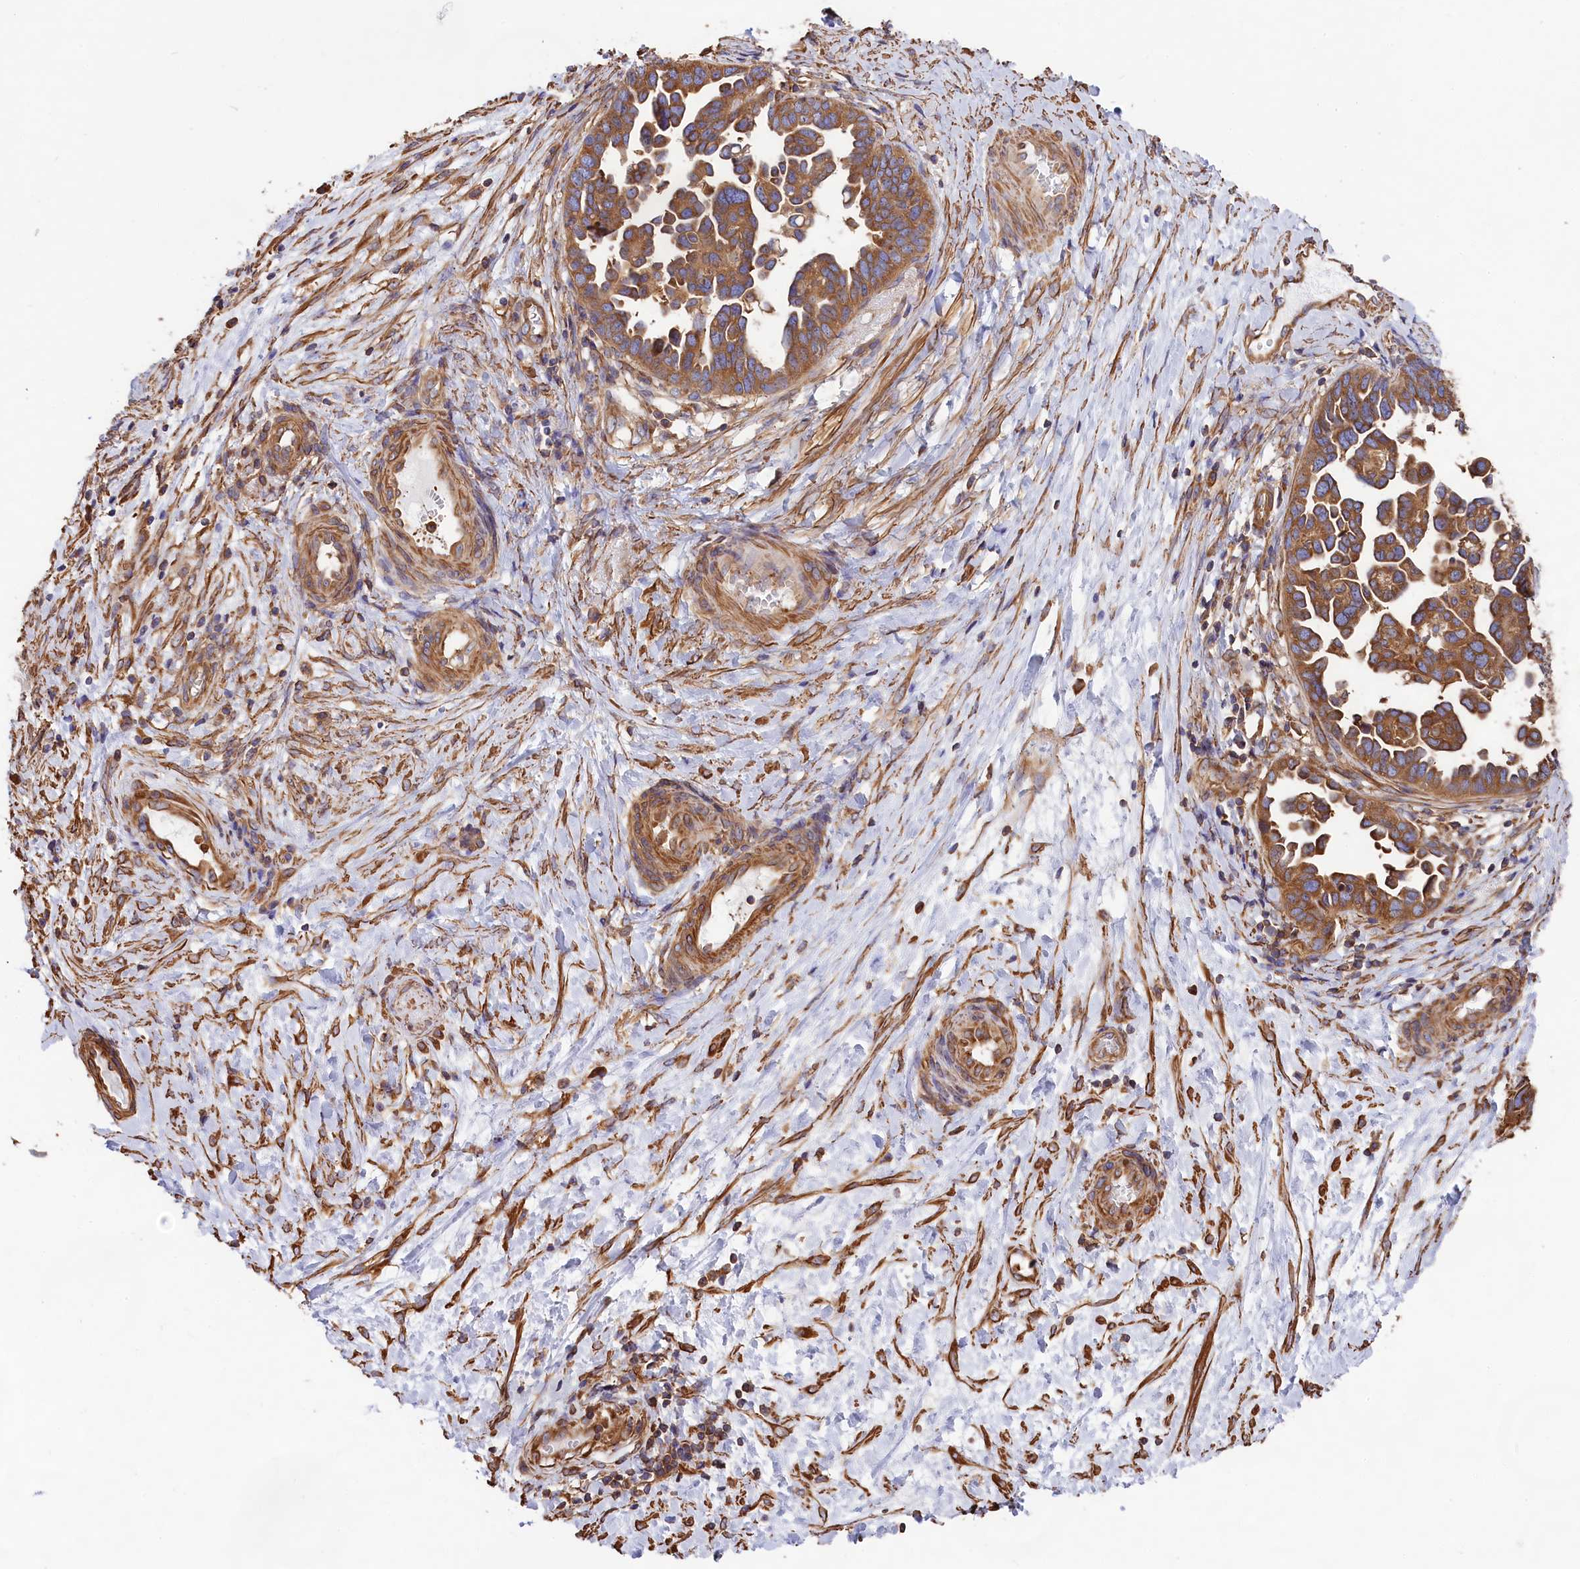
{"staining": {"intensity": "strong", "quantity": ">75%", "location": "cytoplasmic/membranous"}, "tissue": "ovarian cancer", "cell_type": "Tumor cells", "image_type": "cancer", "snomed": [{"axis": "morphology", "description": "Cystadenocarcinoma, serous, NOS"}, {"axis": "topography", "description": "Ovary"}], "caption": "IHC of human ovarian cancer demonstrates high levels of strong cytoplasmic/membranous expression in approximately >75% of tumor cells. (IHC, brightfield microscopy, high magnification).", "gene": "GYS1", "patient": {"sex": "female", "age": 54}}